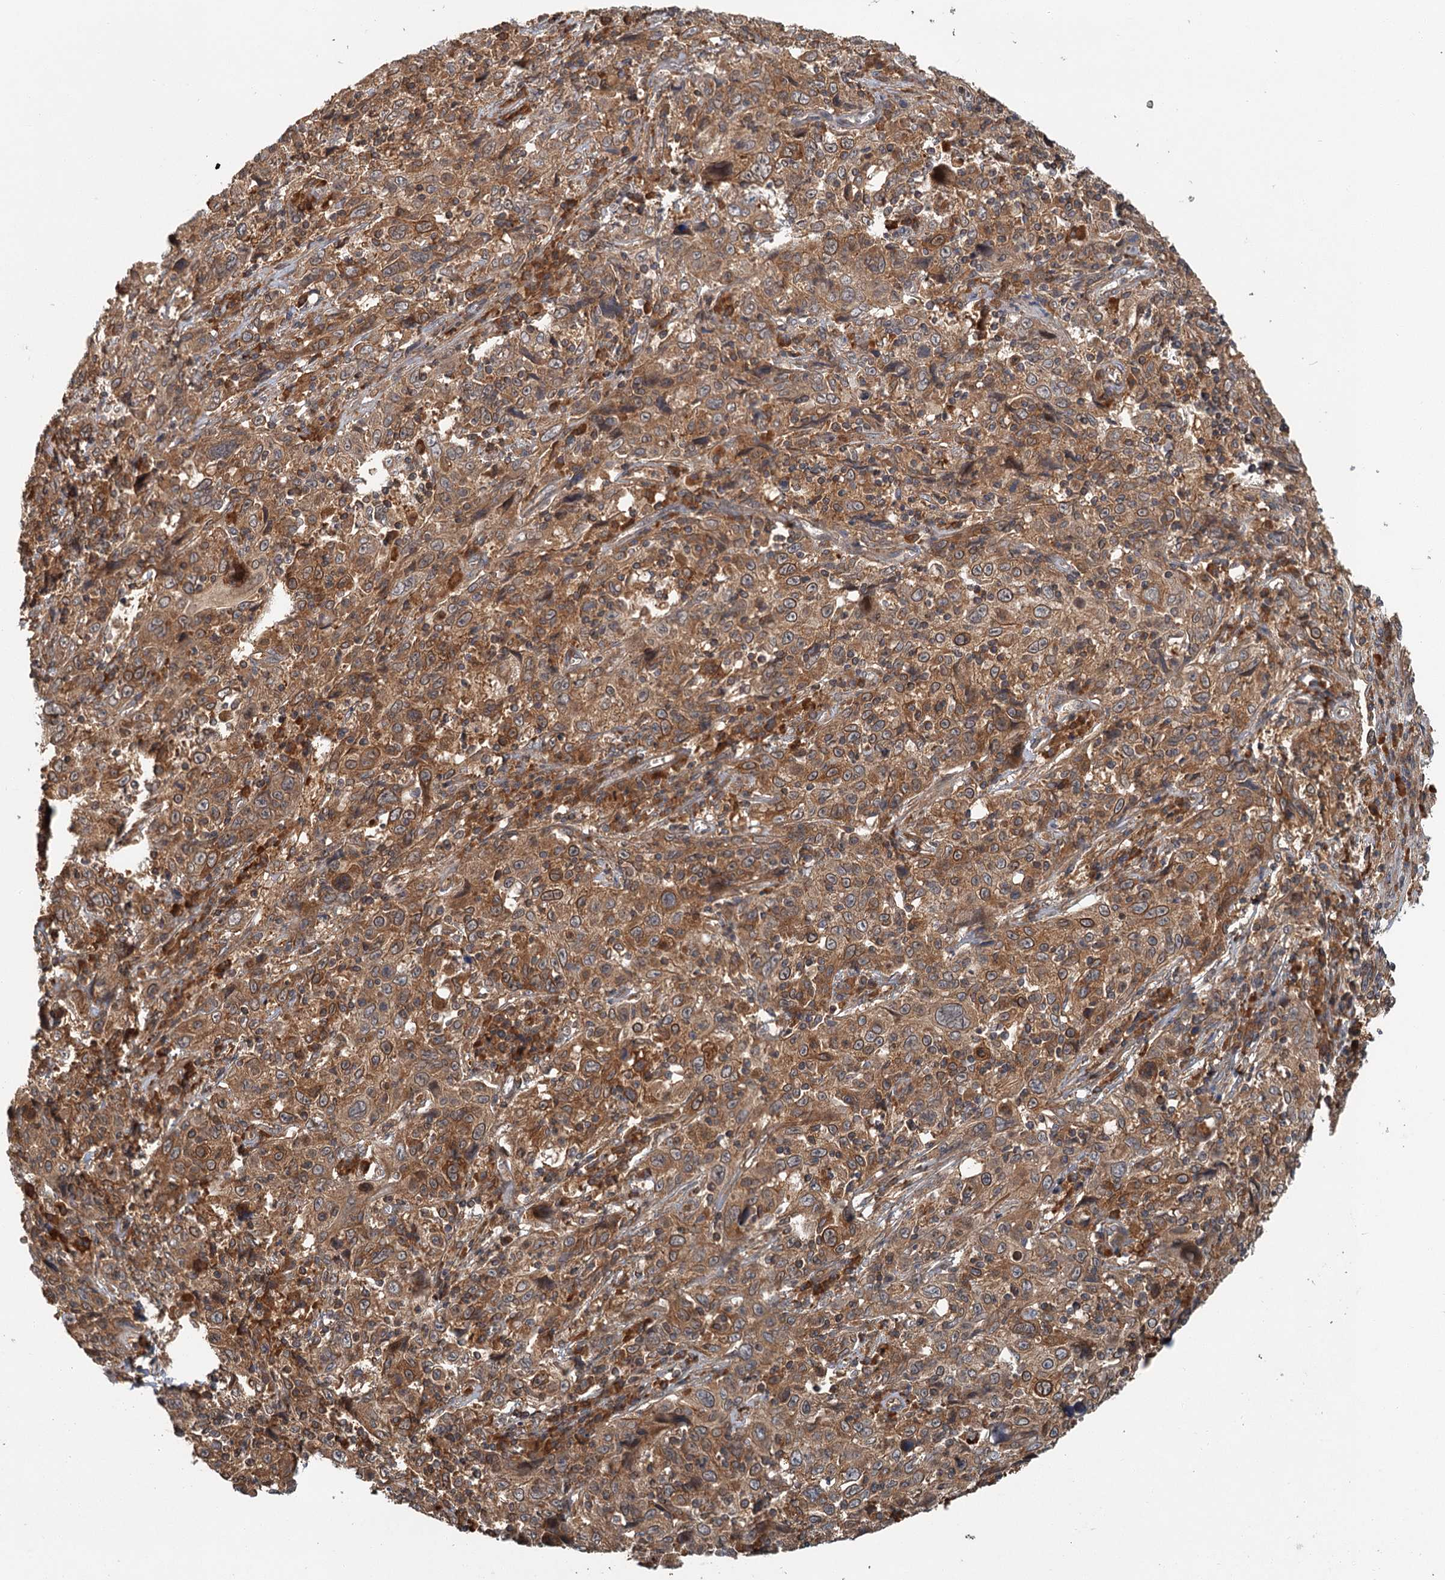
{"staining": {"intensity": "moderate", "quantity": ">75%", "location": "cytoplasmic/membranous"}, "tissue": "cervical cancer", "cell_type": "Tumor cells", "image_type": "cancer", "snomed": [{"axis": "morphology", "description": "Squamous cell carcinoma, NOS"}, {"axis": "topography", "description": "Cervix"}], "caption": "Moderate cytoplasmic/membranous protein expression is identified in approximately >75% of tumor cells in cervical squamous cell carcinoma.", "gene": "ZNF527", "patient": {"sex": "female", "age": 46}}